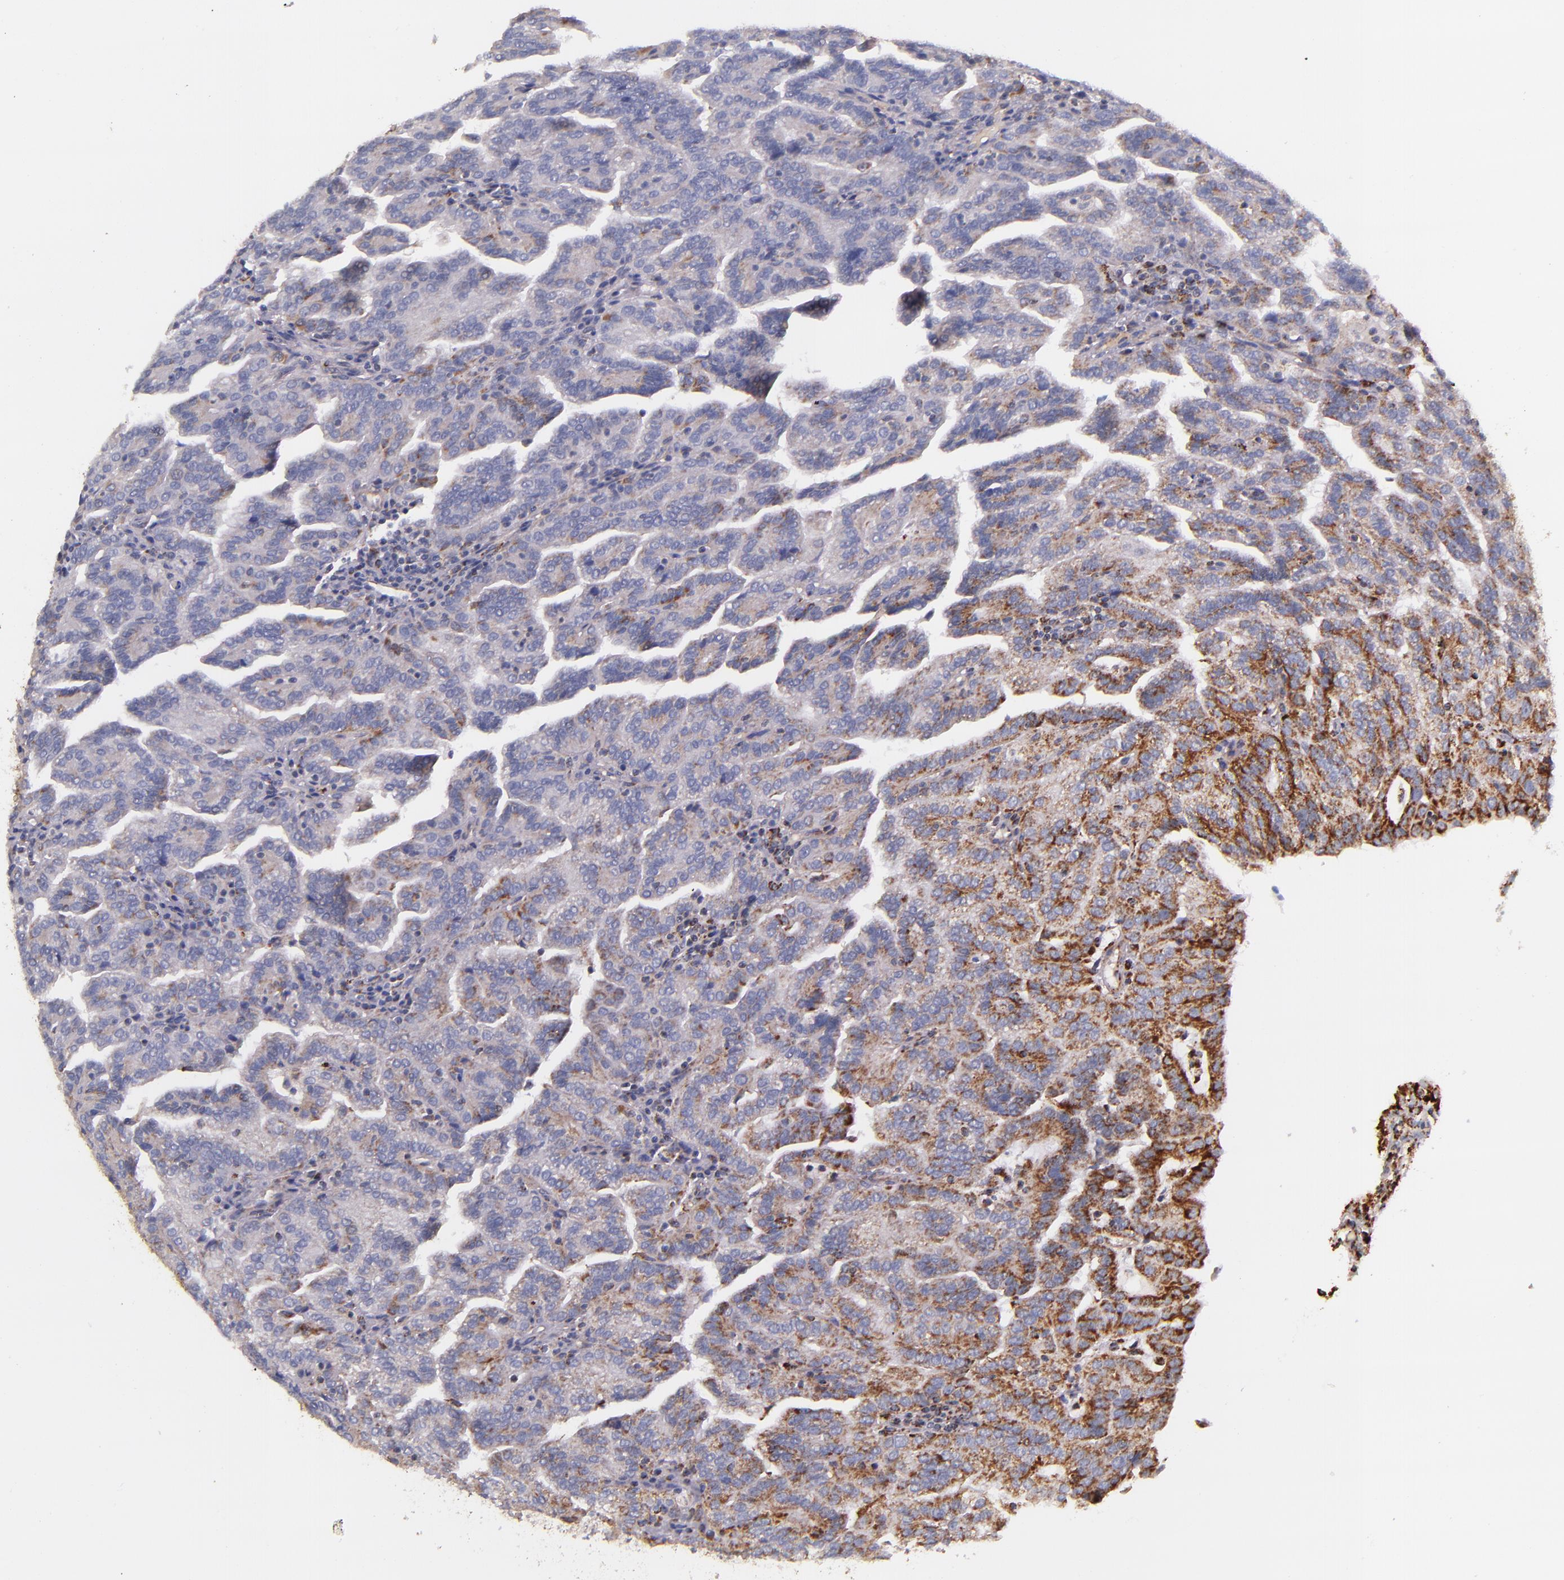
{"staining": {"intensity": "moderate", "quantity": "<25%", "location": "cytoplasmic/membranous"}, "tissue": "renal cancer", "cell_type": "Tumor cells", "image_type": "cancer", "snomed": [{"axis": "morphology", "description": "Adenocarcinoma, NOS"}, {"axis": "topography", "description": "Kidney"}], "caption": "Renal cancer stained with IHC exhibits moderate cytoplasmic/membranous expression in about <25% of tumor cells. (brown staining indicates protein expression, while blue staining denotes nuclei).", "gene": "IDH3G", "patient": {"sex": "male", "age": 61}}